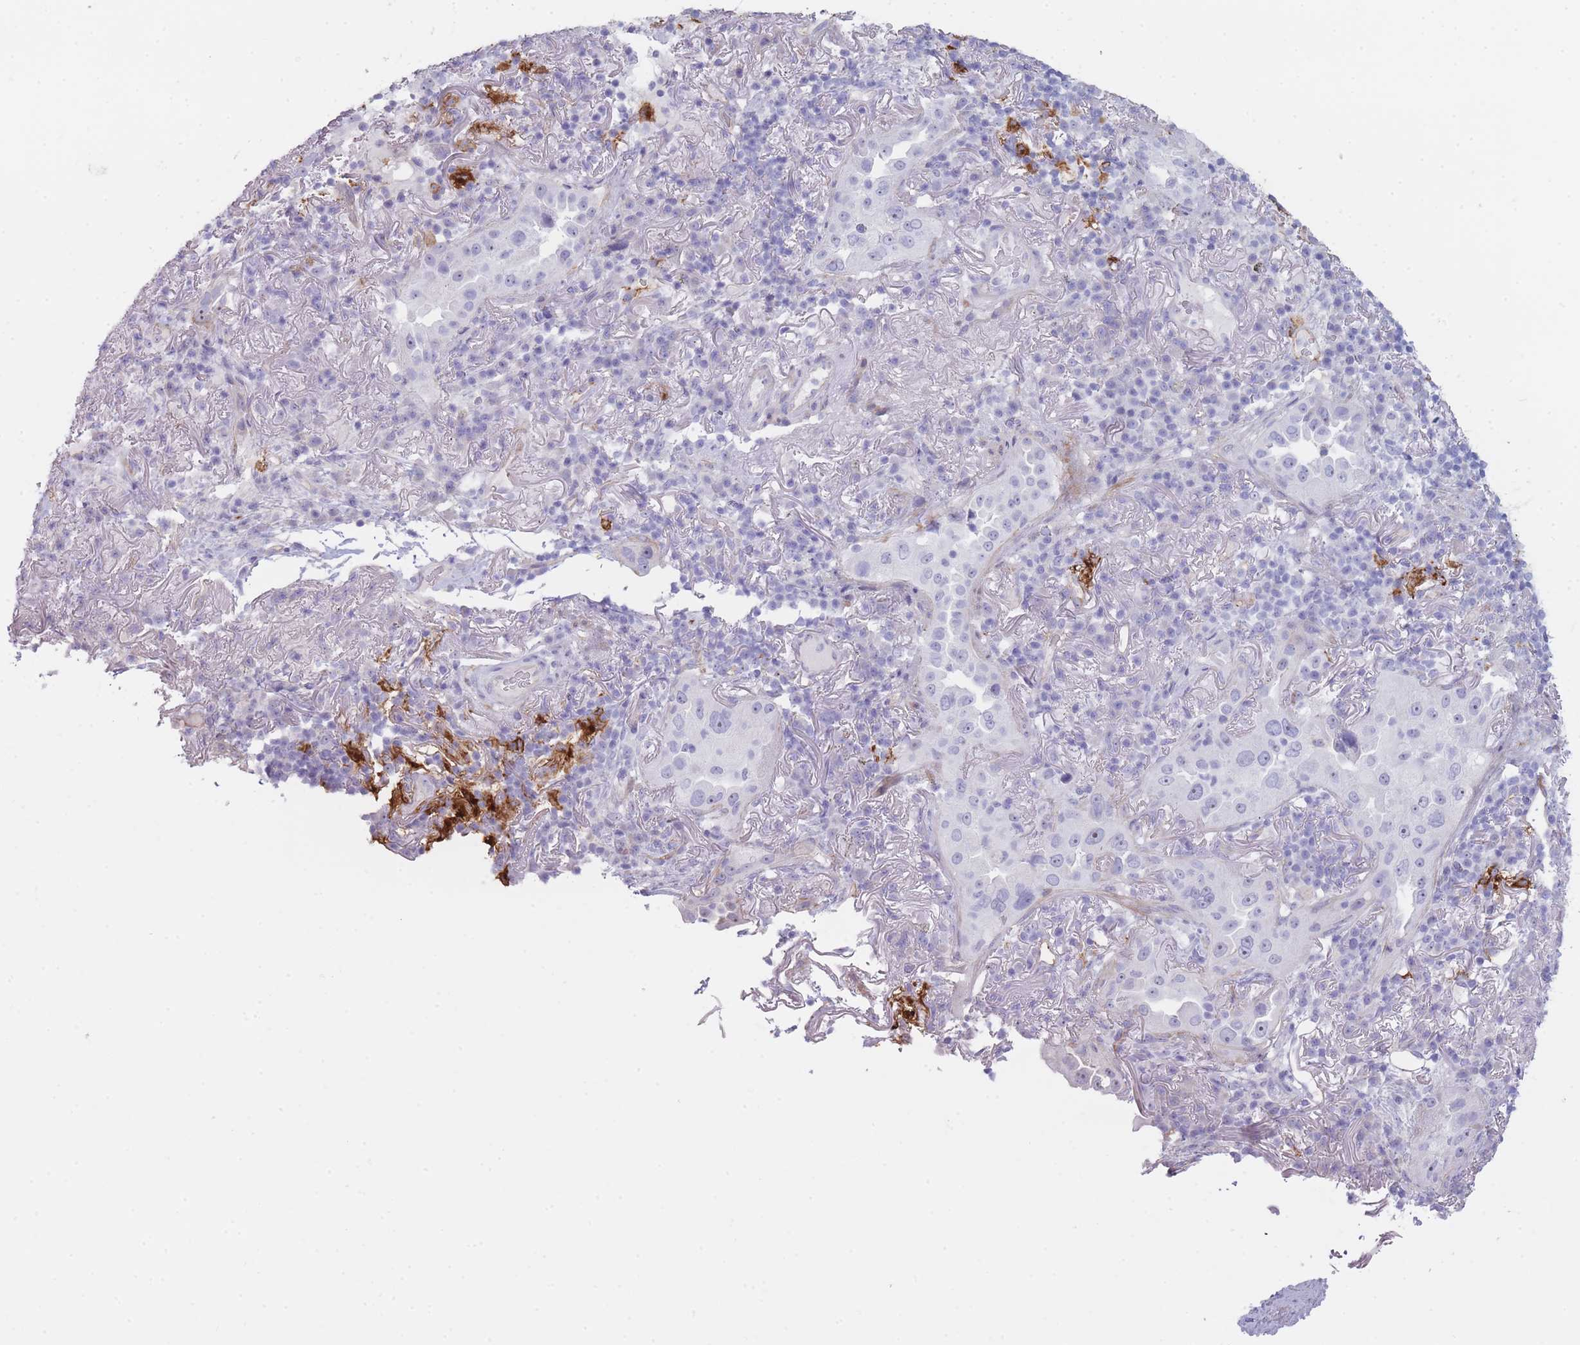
{"staining": {"intensity": "negative", "quantity": "none", "location": "none"}, "tissue": "lung cancer", "cell_type": "Tumor cells", "image_type": "cancer", "snomed": [{"axis": "morphology", "description": "Adenocarcinoma, NOS"}, {"axis": "topography", "description": "Lung"}], "caption": "High power microscopy image of an immunohistochemistry histopathology image of lung cancer (adenocarcinoma), revealing no significant expression in tumor cells.", "gene": "UTP14A", "patient": {"sex": "female", "age": 69}}